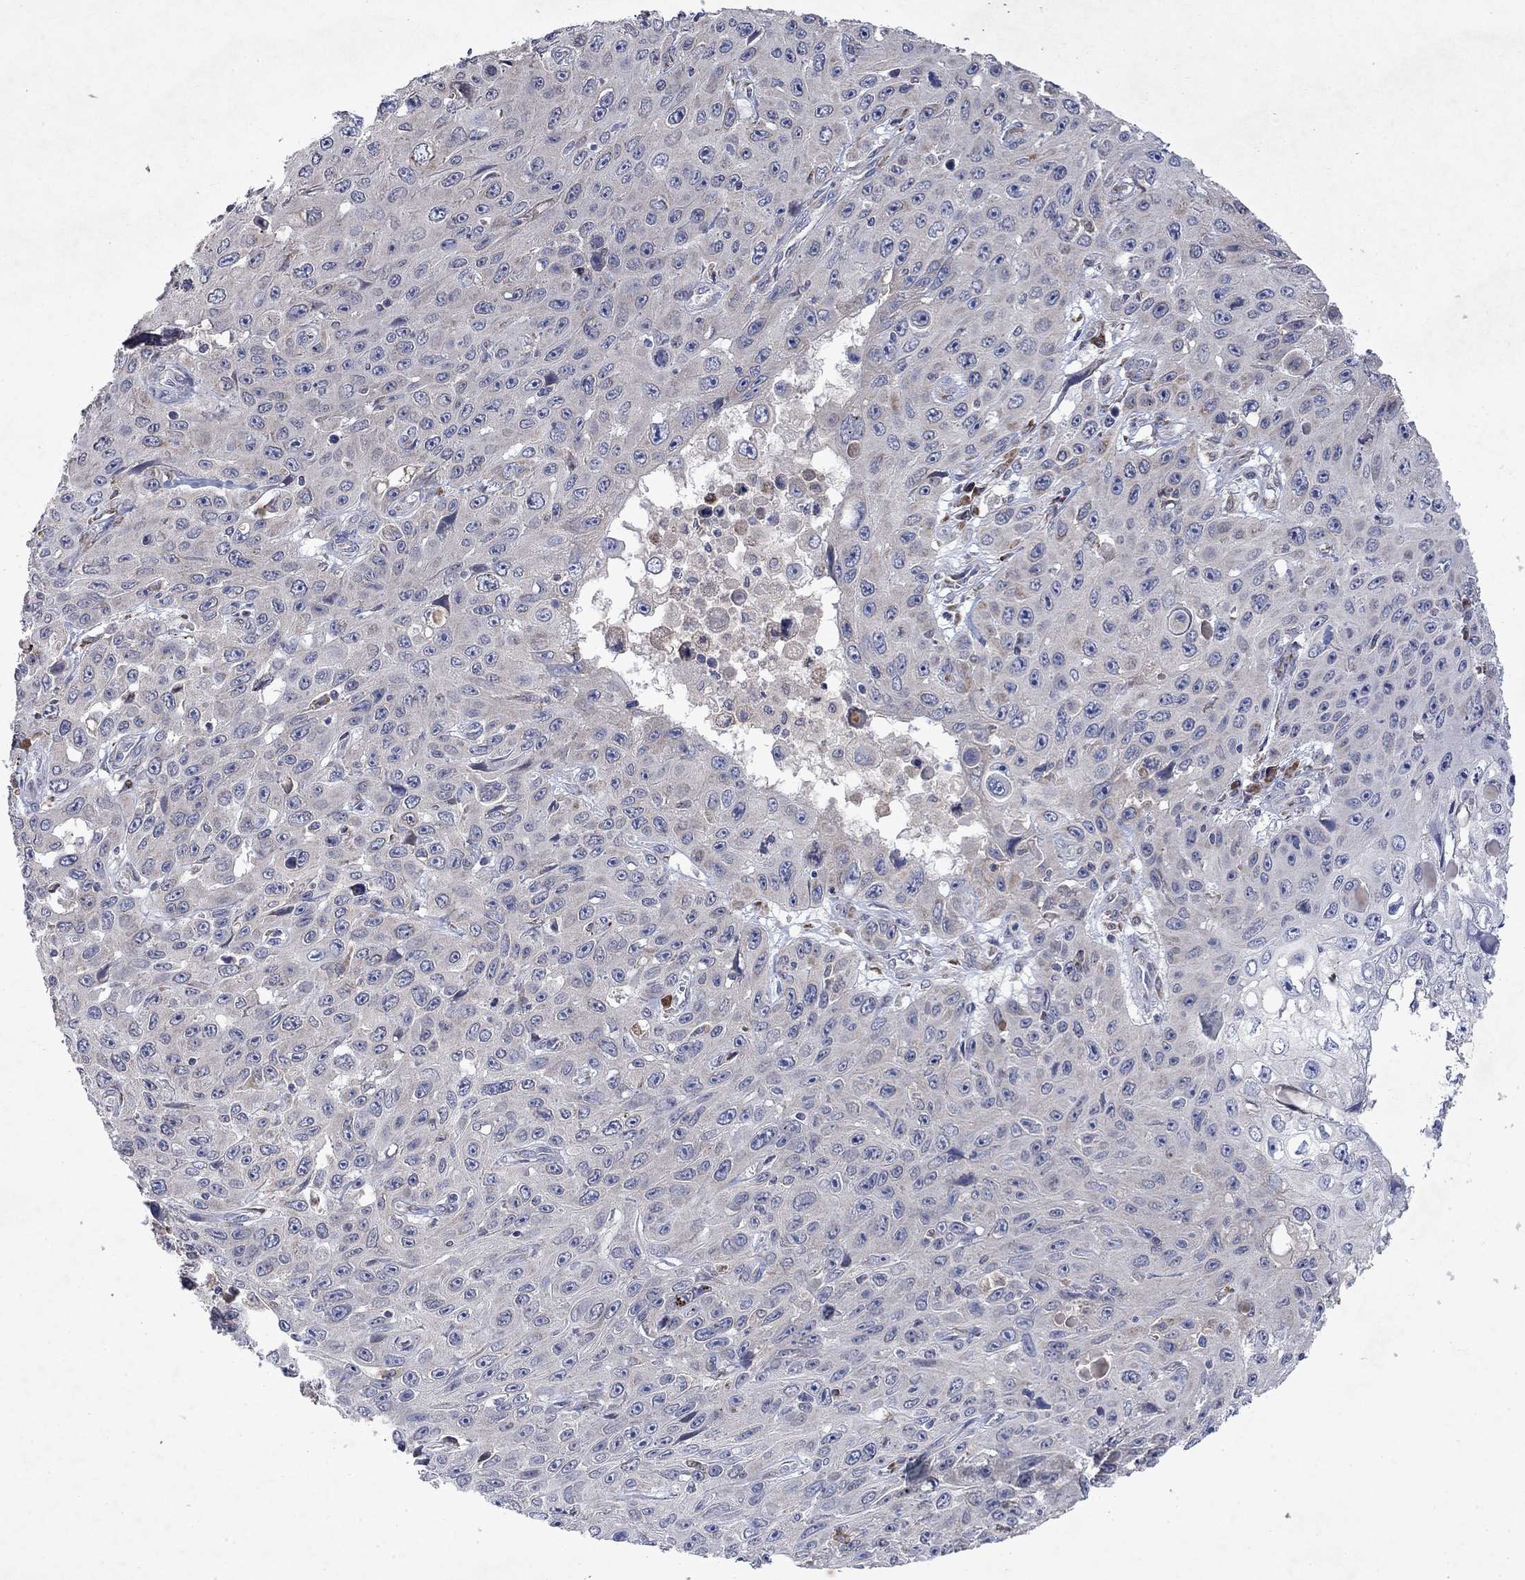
{"staining": {"intensity": "negative", "quantity": "none", "location": "none"}, "tissue": "skin cancer", "cell_type": "Tumor cells", "image_type": "cancer", "snomed": [{"axis": "morphology", "description": "Squamous cell carcinoma, NOS"}, {"axis": "topography", "description": "Skin"}], "caption": "Squamous cell carcinoma (skin) was stained to show a protein in brown. There is no significant expression in tumor cells.", "gene": "TMEM97", "patient": {"sex": "male", "age": 82}}